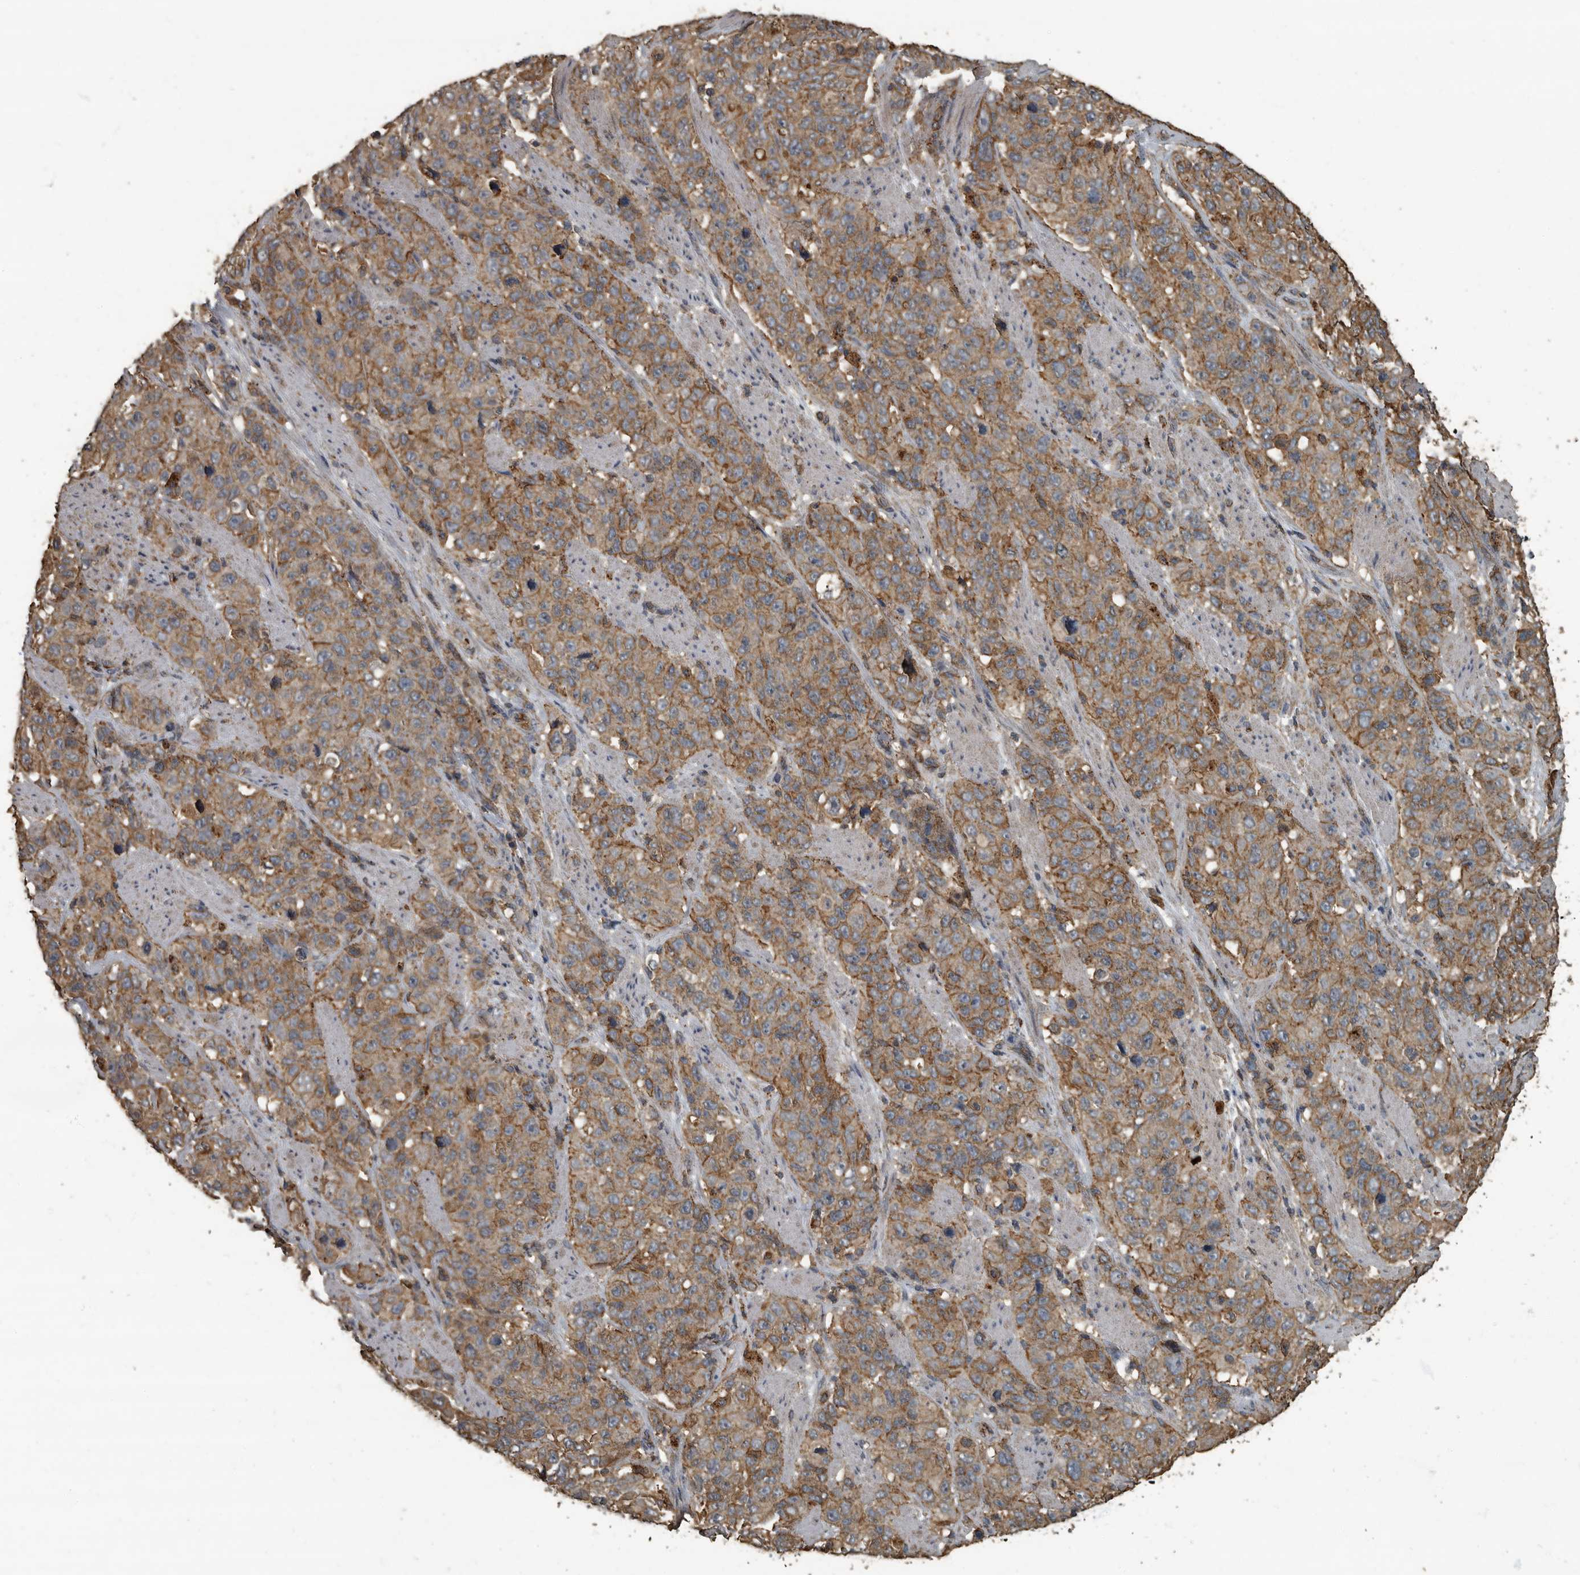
{"staining": {"intensity": "moderate", "quantity": ">75%", "location": "cytoplasmic/membranous"}, "tissue": "stomach cancer", "cell_type": "Tumor cells", "image_type": "cancer", "snomed": [{"axis": "morphology", "description": "Adenocarcinoma, NOS"}, {"axis": "topography", "description": "Stomach"}], "caption": "The image exhibits immunohistochemical staining of stomach adenocarcinoma. There is moderate cytoplasmic/membranous positivity is present in approximately >75% of tumor cells. (brown staining indicates protein expression, while blue staining denotes nuclei).", "gene": "IL15RA", "patient": {"sex": "male", "age": 48}}